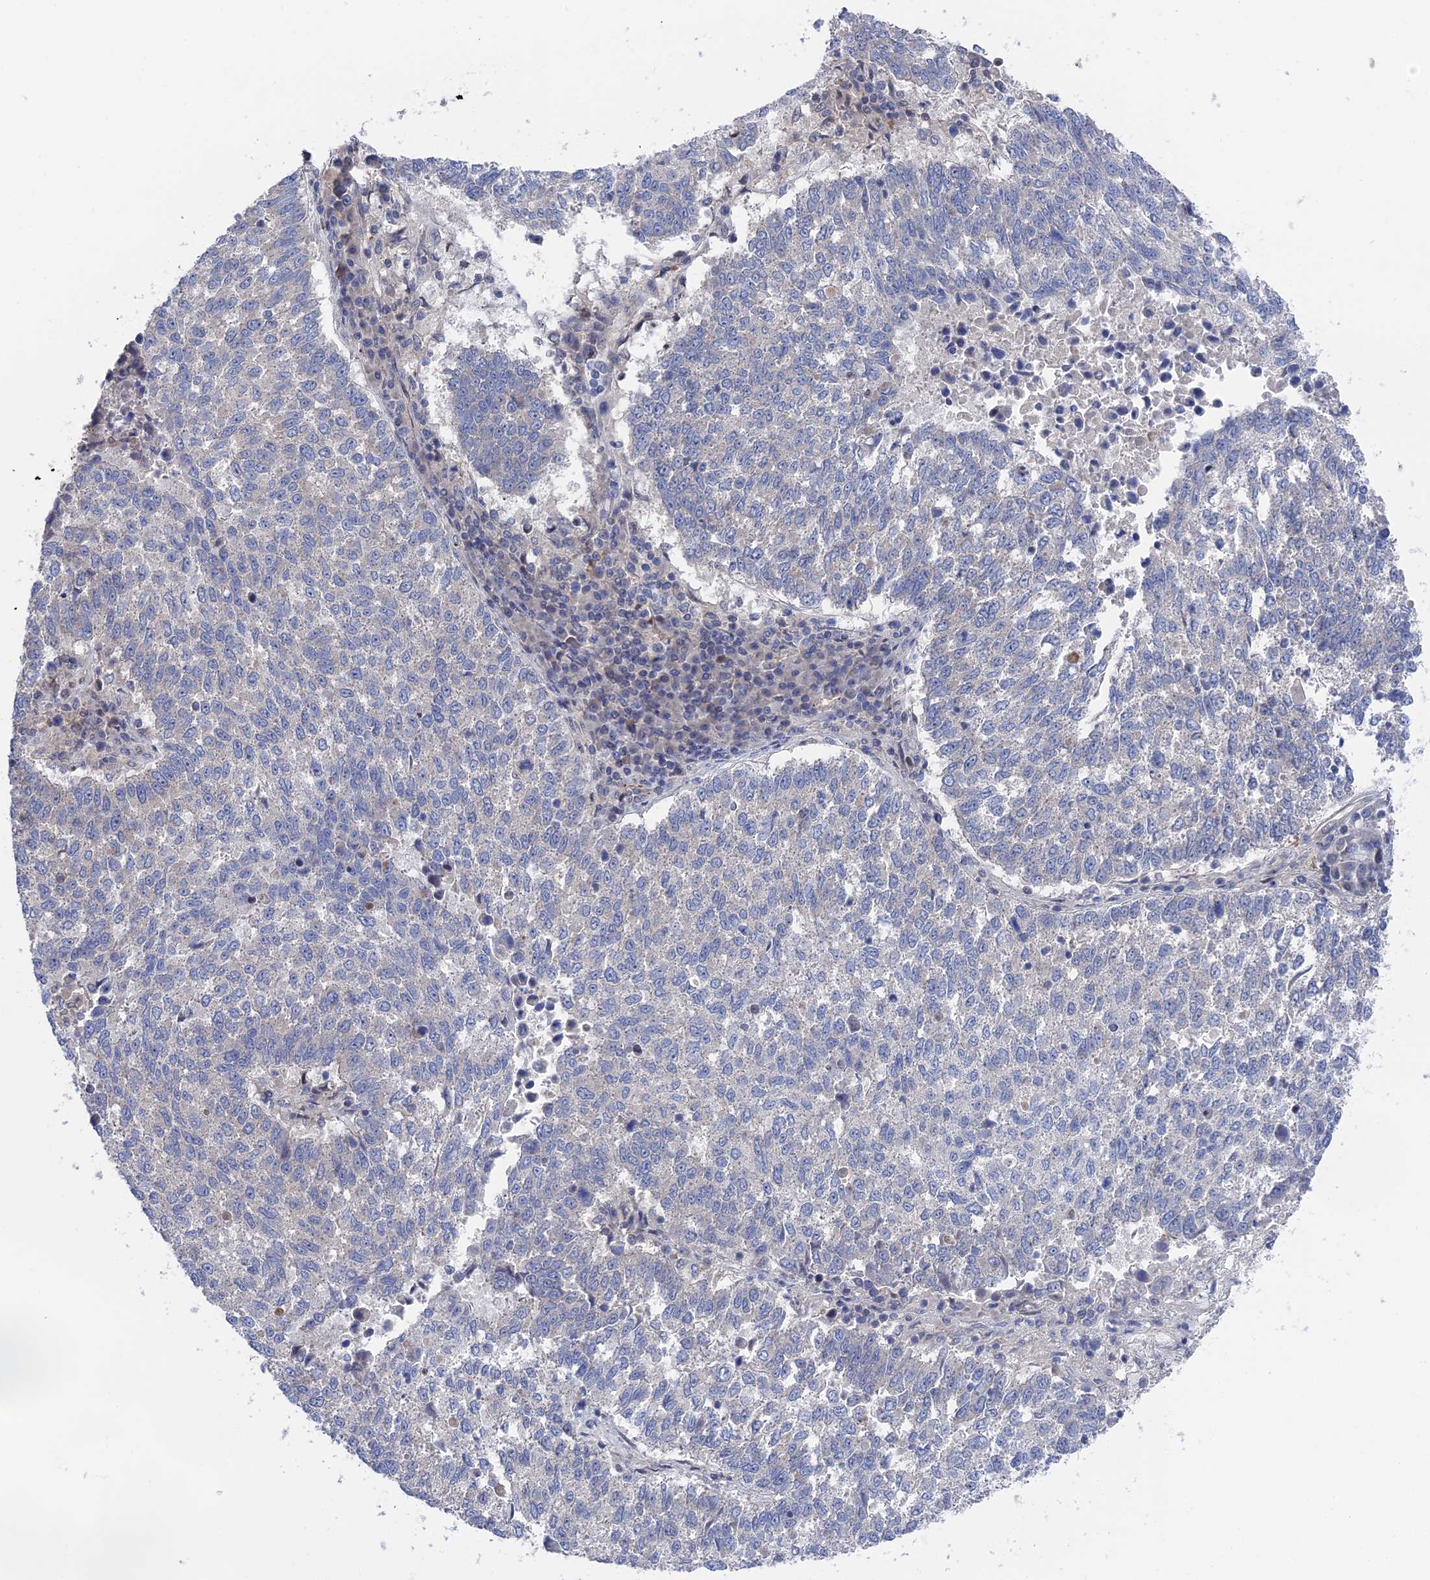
{"staining": {"intensity": "negative", "quantity": "none", "location": "none"}, "tissue": "lung cancer", "cell_type": "Tumor cells", "image_type": "cancer", "snomed": [{"axis": "morphology", "description": "Squamous cell carcinoma, NOS"}, {"axis": "topography", "description": "Lung"}], "caption": "This is an immunohistochemistry (IHC) histopathology image of lung squamous cell carcinoma. There is no positivity in tumor cells.", "gene": "MTHFSD", "patient": {"sex": "male", "age": 73}}